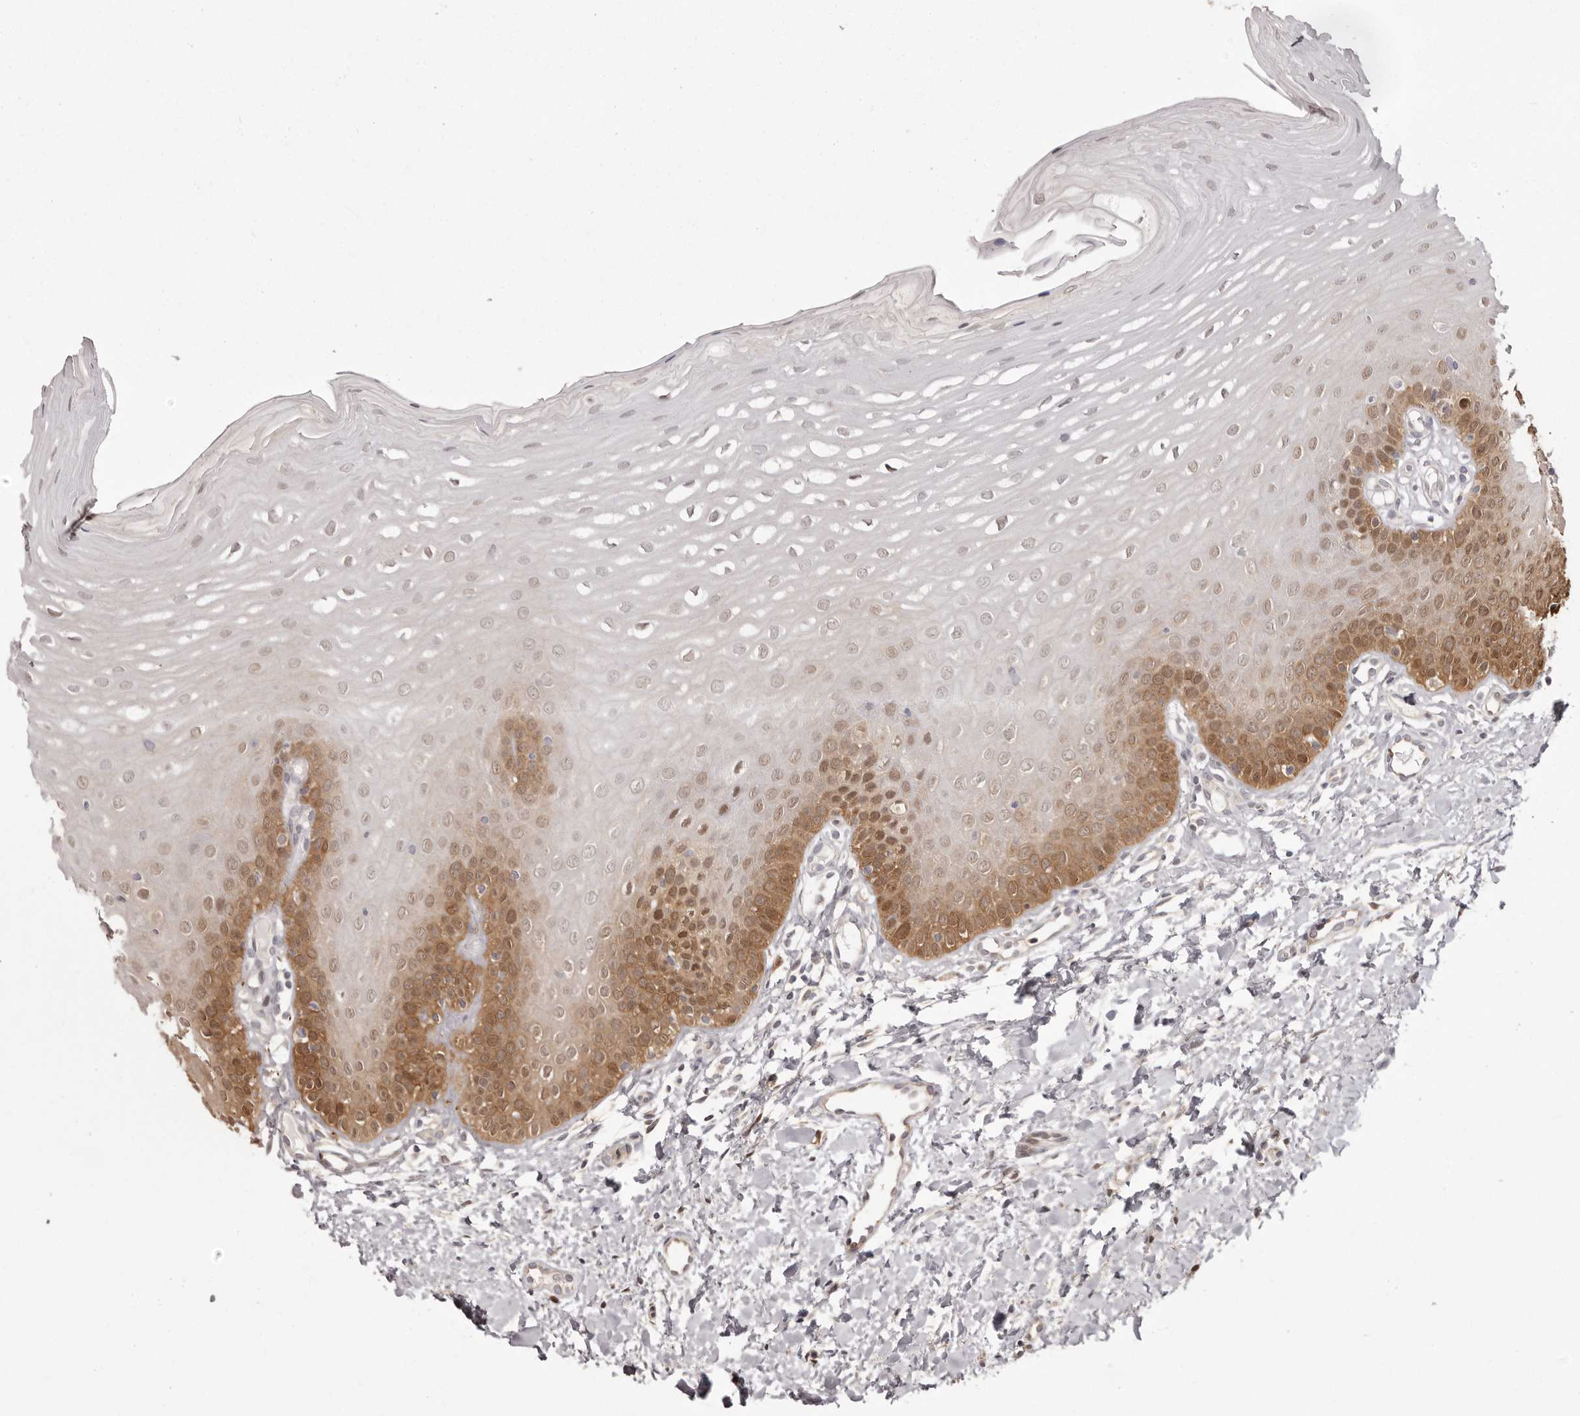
{"staining": {"intensity": "moderate", "quantity": "25%-75%", "location": "cytoplasmic/membranous,nuclear"}, "tissue": "oral mucosa", "cell_type": "Squamous epithelial cells", "image_type": "normal", "snomed": [{"axis": "morphology", "description": "Normal tissue, NOS"}, {"axis": "topography", "description": "Oral tissue"}], "caption": "This image displays benign oral mucosa stained with IHC to label a protein in brown. The cytoplasmic/membranous,nuclear of squamous epithelial cells show moderate positivity for the protein. Nuclei are counter-stained blue.", "gene": "GFOD1", "patient": {"sex": "female", "age": 39}}